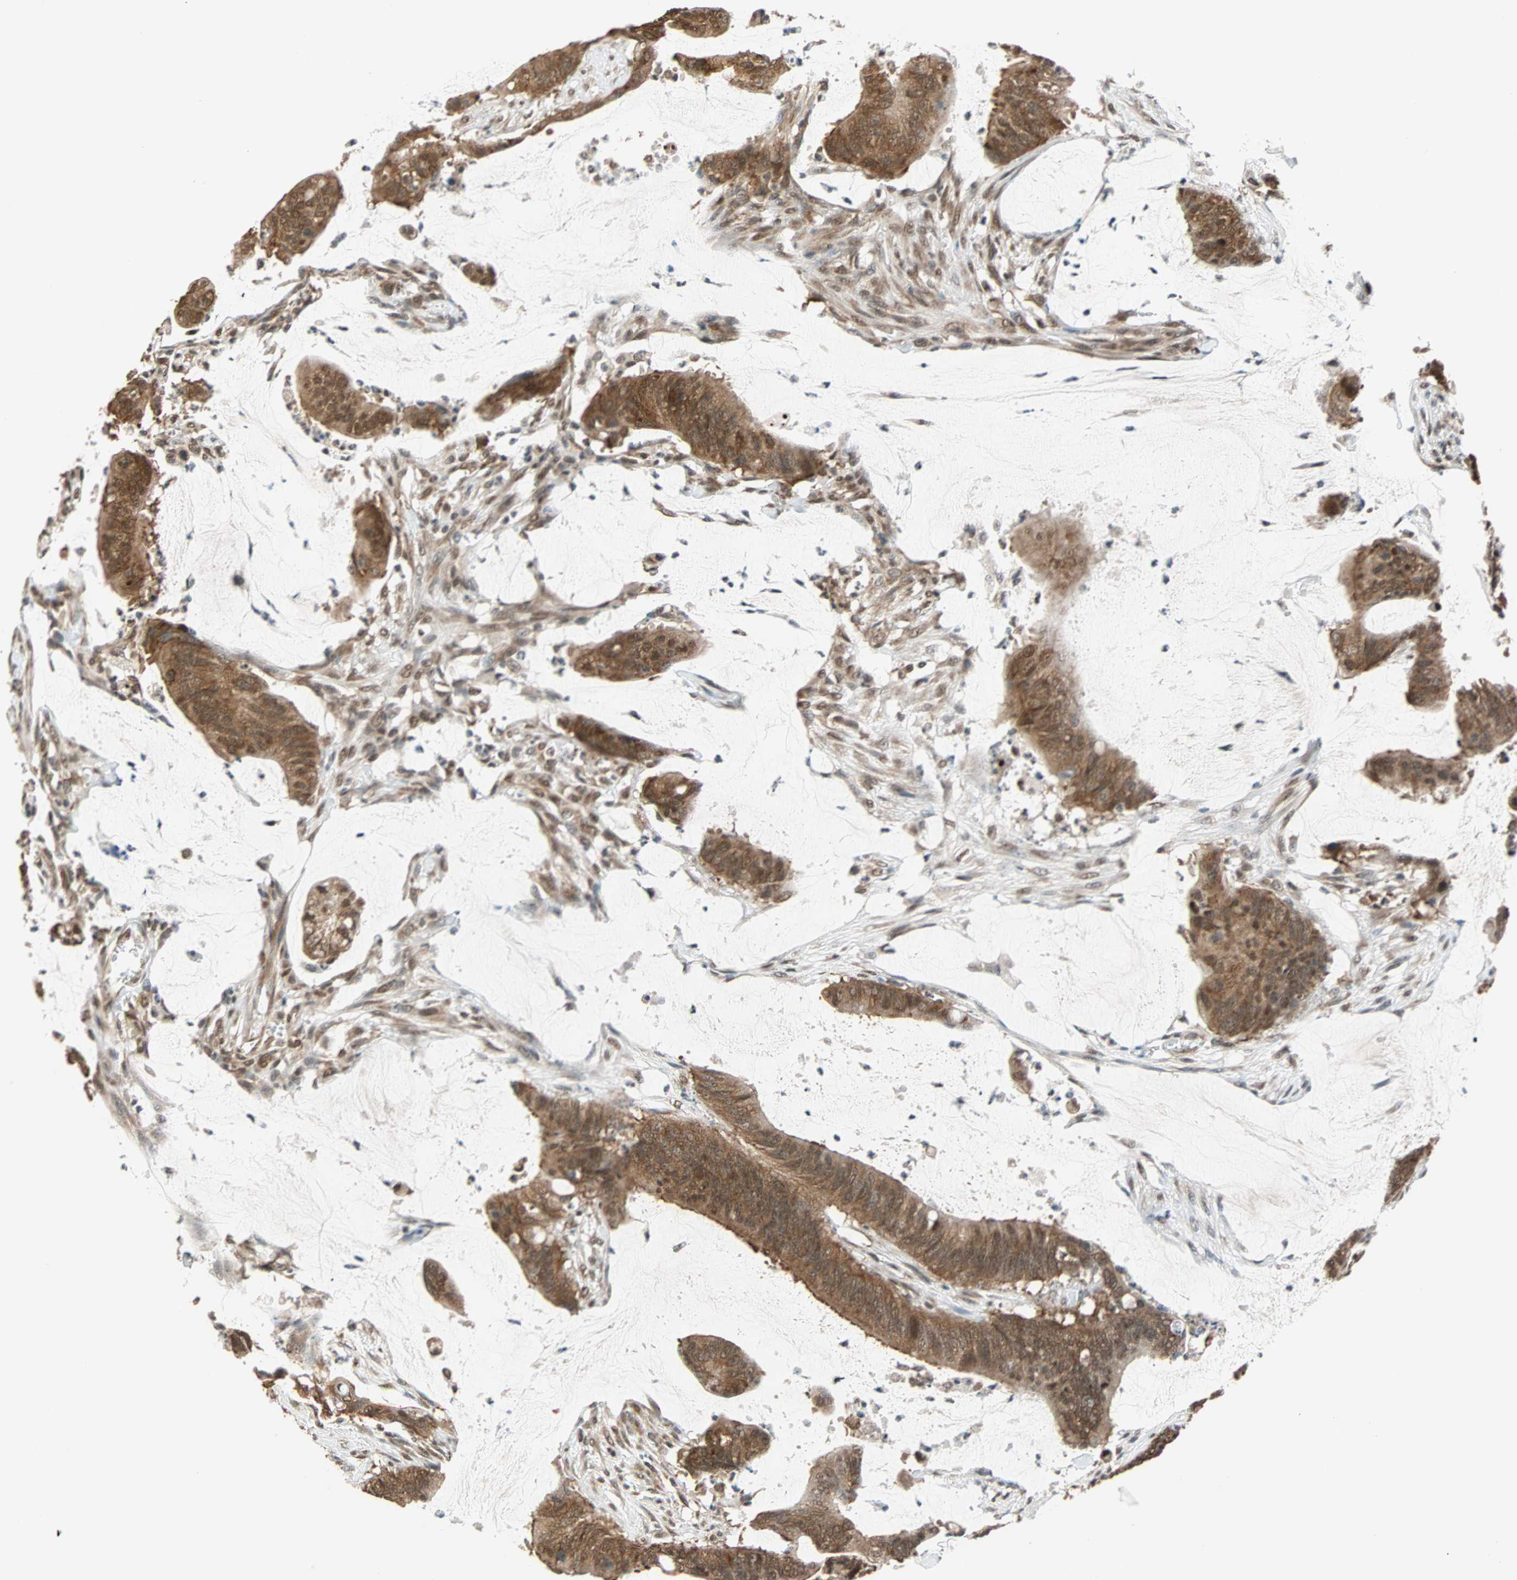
{"staining": {"intensity": "moderate", "quantity": ">75%", "location": "cytoplasmic/membranous,nuclear"}, "tissue": "colorectal cancer", "cell_type": "Tumor cells", "image_type": "cancer", "snomed": [{"axis": "morphology", "description": "Adenocarcinoma, NOS"}, {"axis": "topography", "description": "Rectum"}], "caption": "Human colorectal cancer stained with a protein marker demonstrates moderate staining in tumor cells.", "gene": "DAZAP1", "patient": {"sex": "female", "age": 66}}